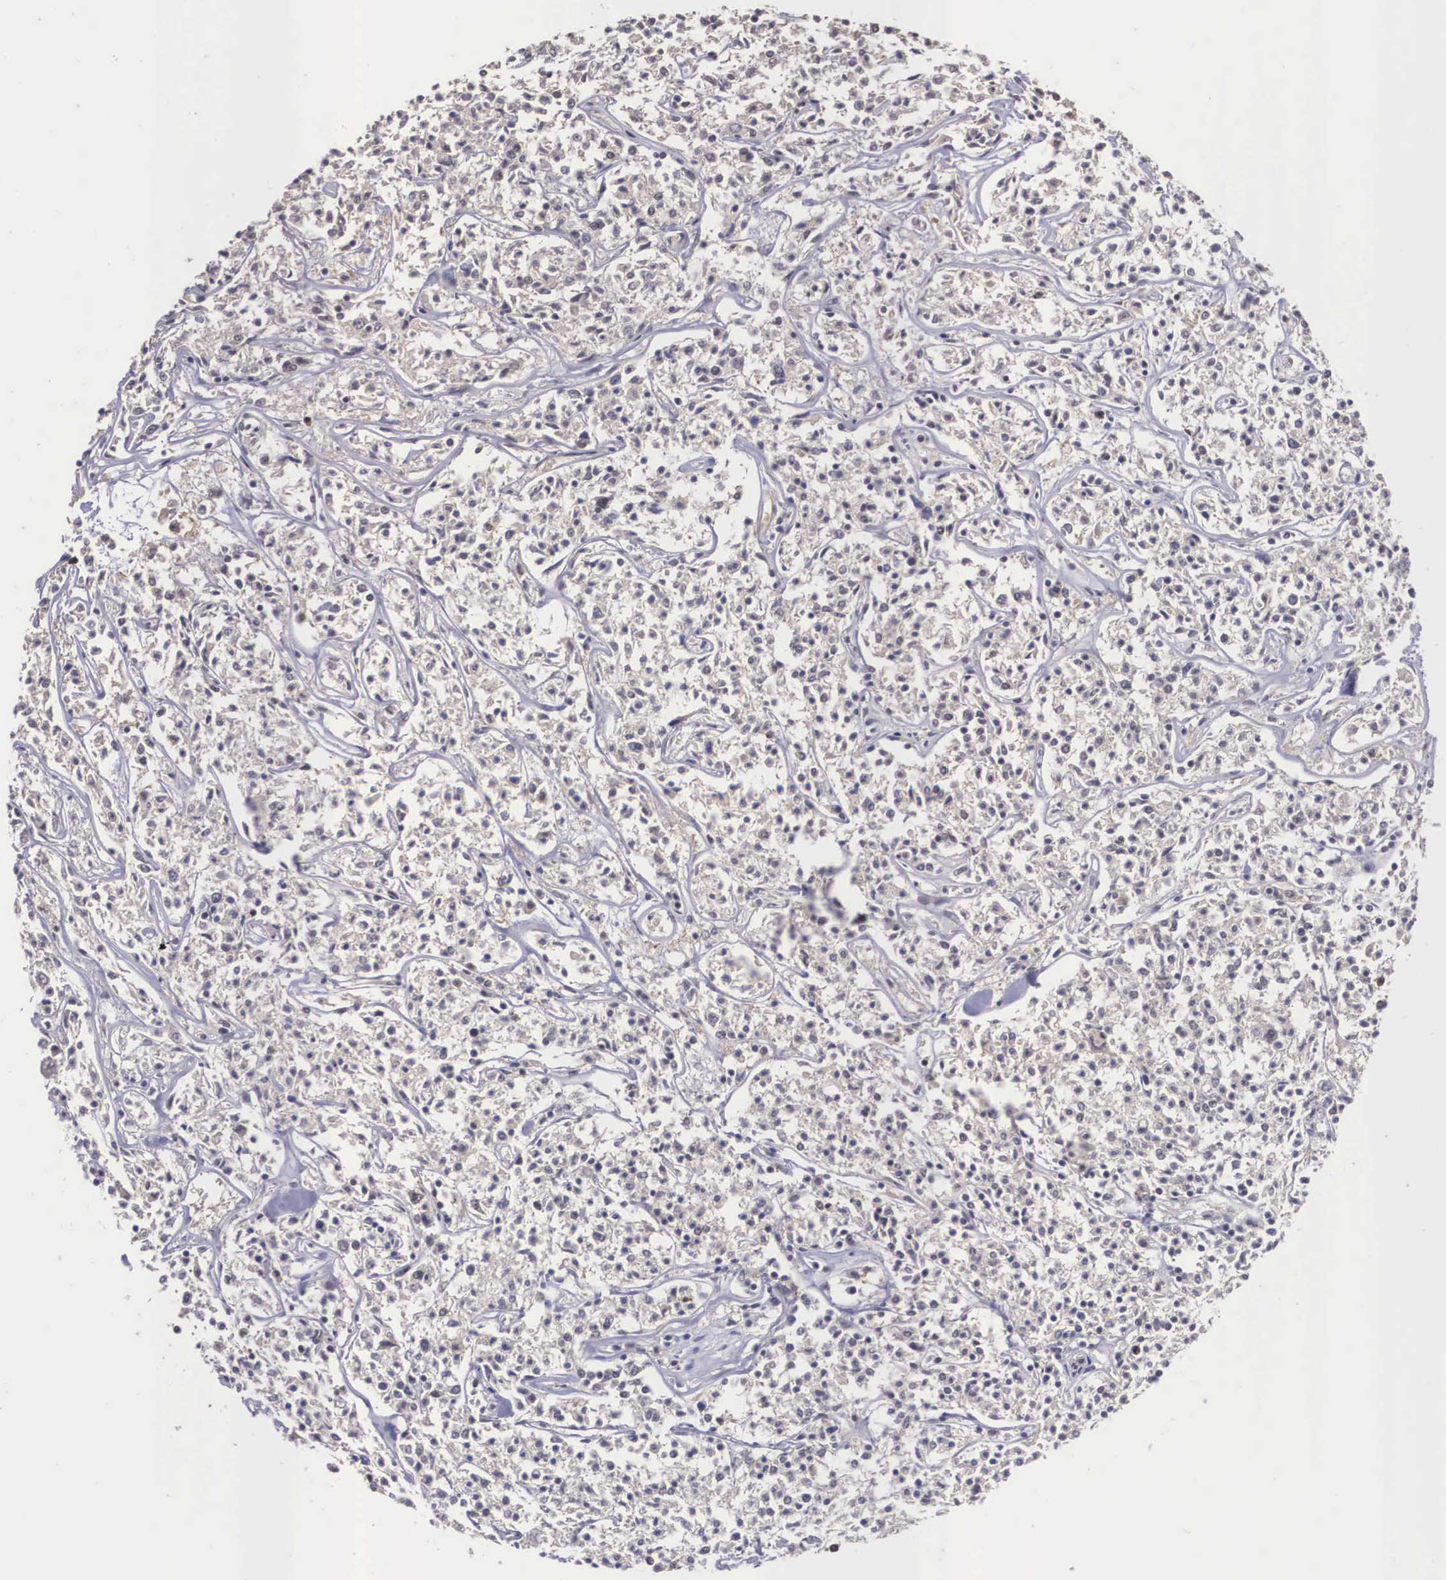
{"staining": {"intensity": "weak", "quantity": "25%-75%", "location": "cytoplasmic/membranous"}, "tissue": "lymphoma", "cell_type": "Tumor cells", "image_type": "cancer", "snomed": [{"axis": "morphology", "description": "Malignant lymphoma, non-Hodgkin's type, Low grade"}, {"axis": "topography", "description": "Small intestine"}], "caption": "Lymphoma tissue demonstrates weak cytoplasmic/membranous positivity in about 25%-75% of tumor cells, visualized by immunohistochemistry.", "gene": "VASH1", "patient": {"sex": "female", "age": 59}}